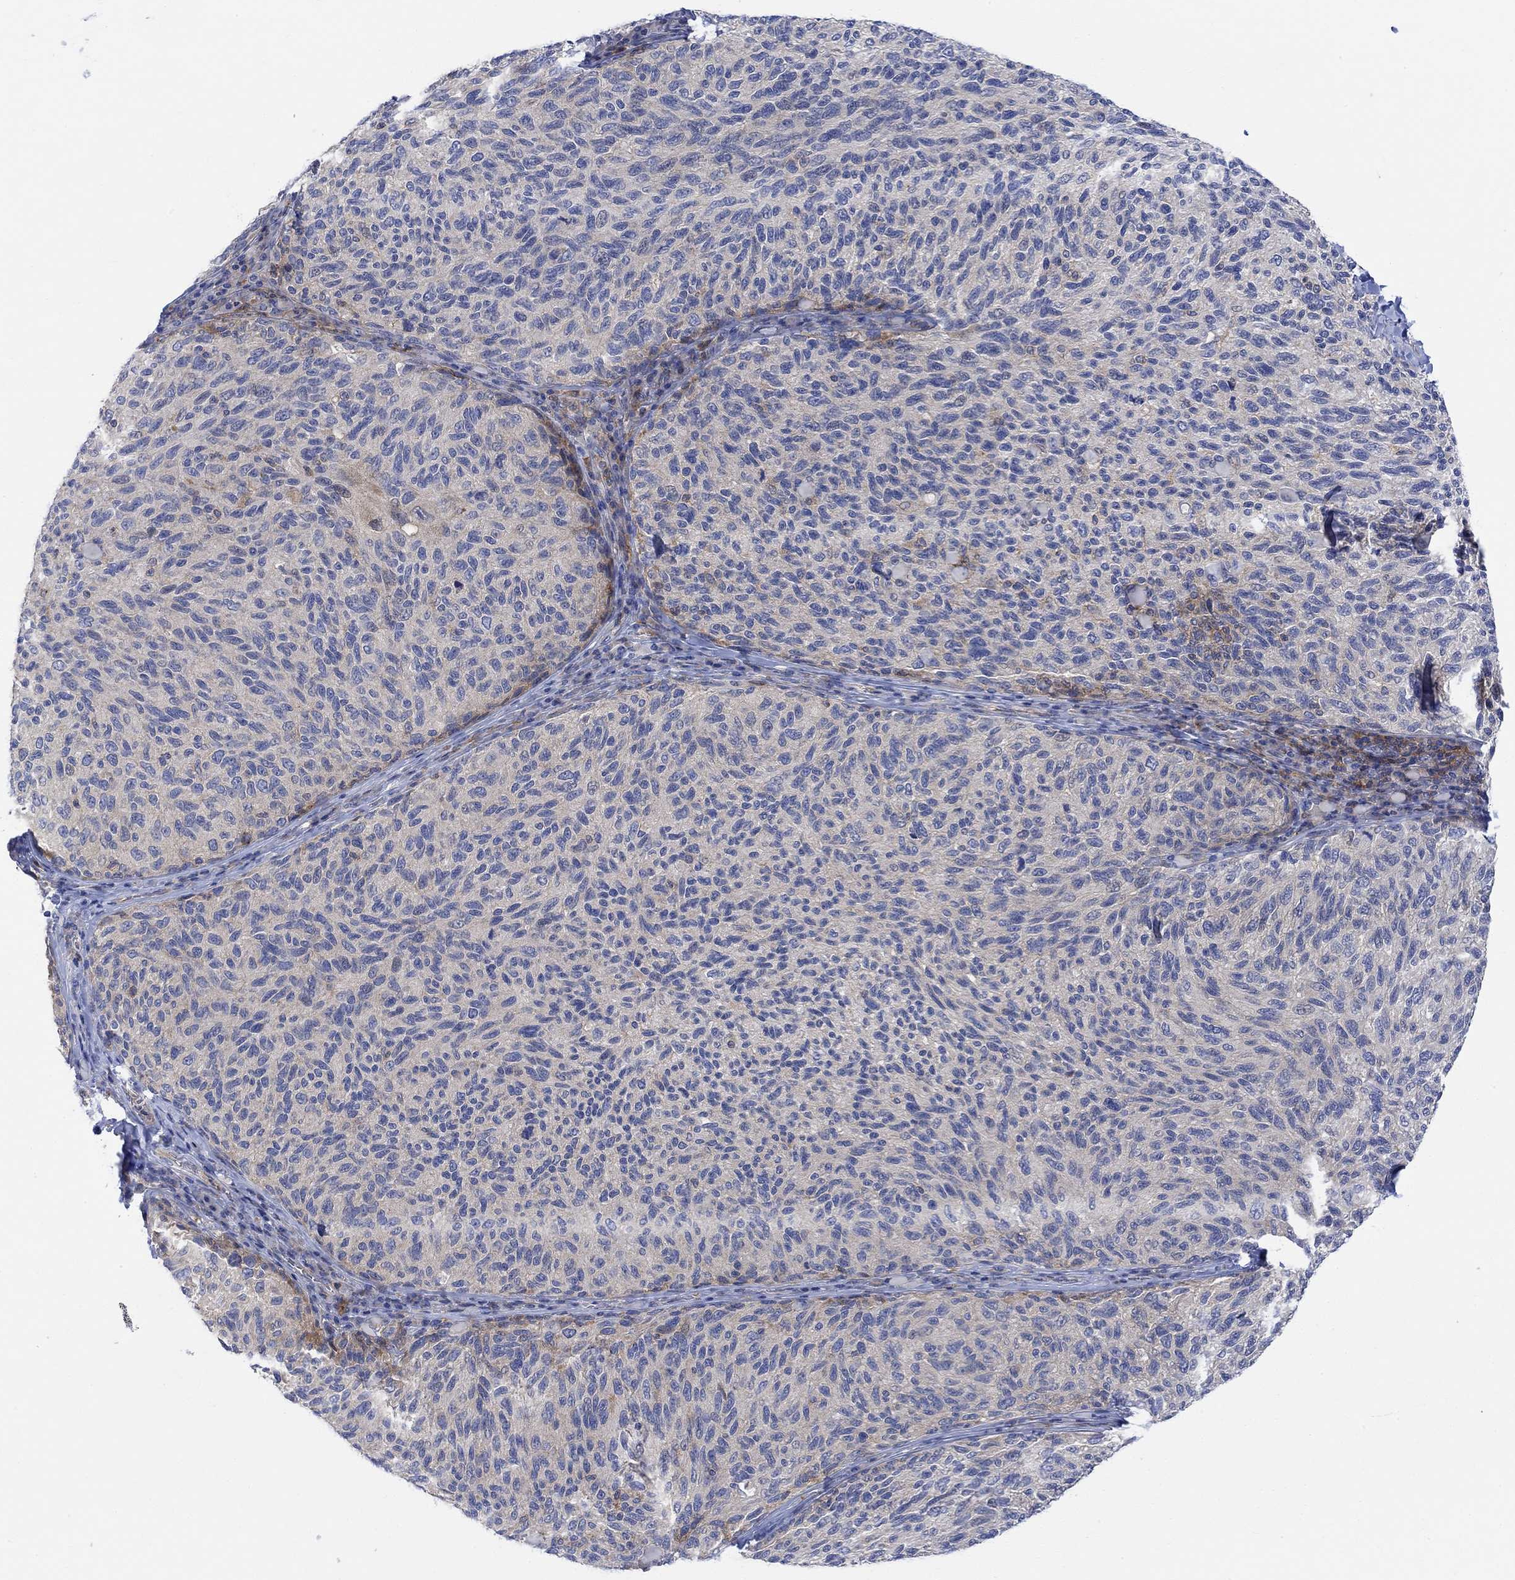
{"staining": {"intensity": "negative", "quantity": "none", "location": "none"}, "tissue": "melanoma", "cell_type": "Tumor cells", "image_type": "cancer", "snomed": [{"axis": "morphology", "description": "Malignant melanoma, NOS"}, {"axis": "topography", "description": "Skin"}], "caption": "Tumor cells are negative for protein expression in human melanoma. The staining was performed using DAB (3,3'-diaminobenzidine) to visualize the protein expression in brown, while the nuclei were stained in blue with hematoxylin (Magnification: 20x).", "gene": "ARSK", "patient": {"sex": "female", "age": 73}}